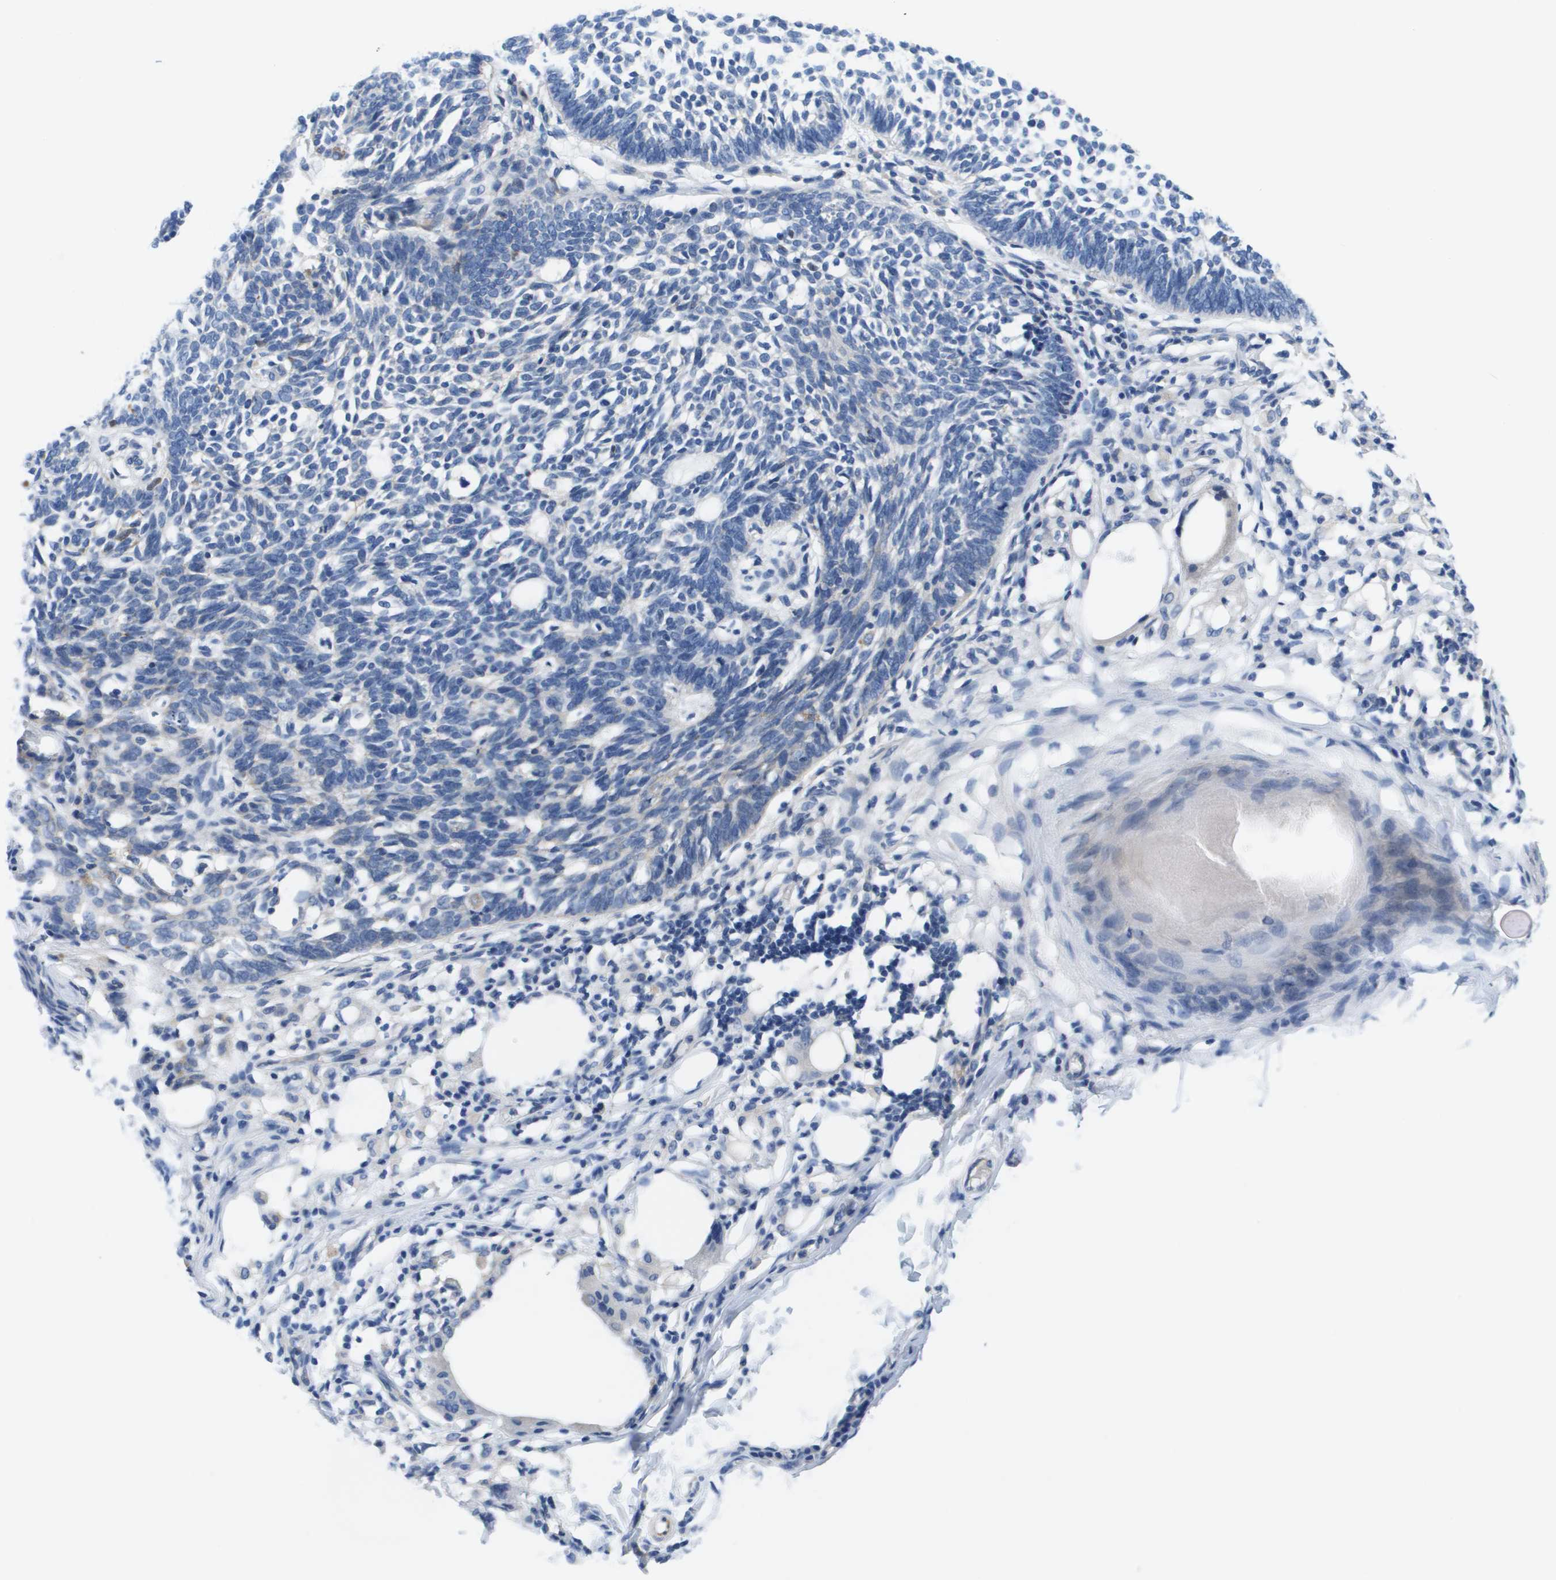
{"staining": {"intensity": "negative", "quantity": "none", "location": "none"}, "tissue": "skin cancer", "cell_type": "Tumor cells", "image_type": "cancer", "snomed": [{"axis": "morphology", "description": "Squamous cell carcinoma, NOS"}, {"axis": "topography", "description": "Skin"}], "caption": "IHC image of human skin cancer (squamous cell carcinoma) stained for a protein (brown), which reveals no staining in tumor cells.", "gene": "APOA1", "patient": {"sex": "male", "age": 74}}